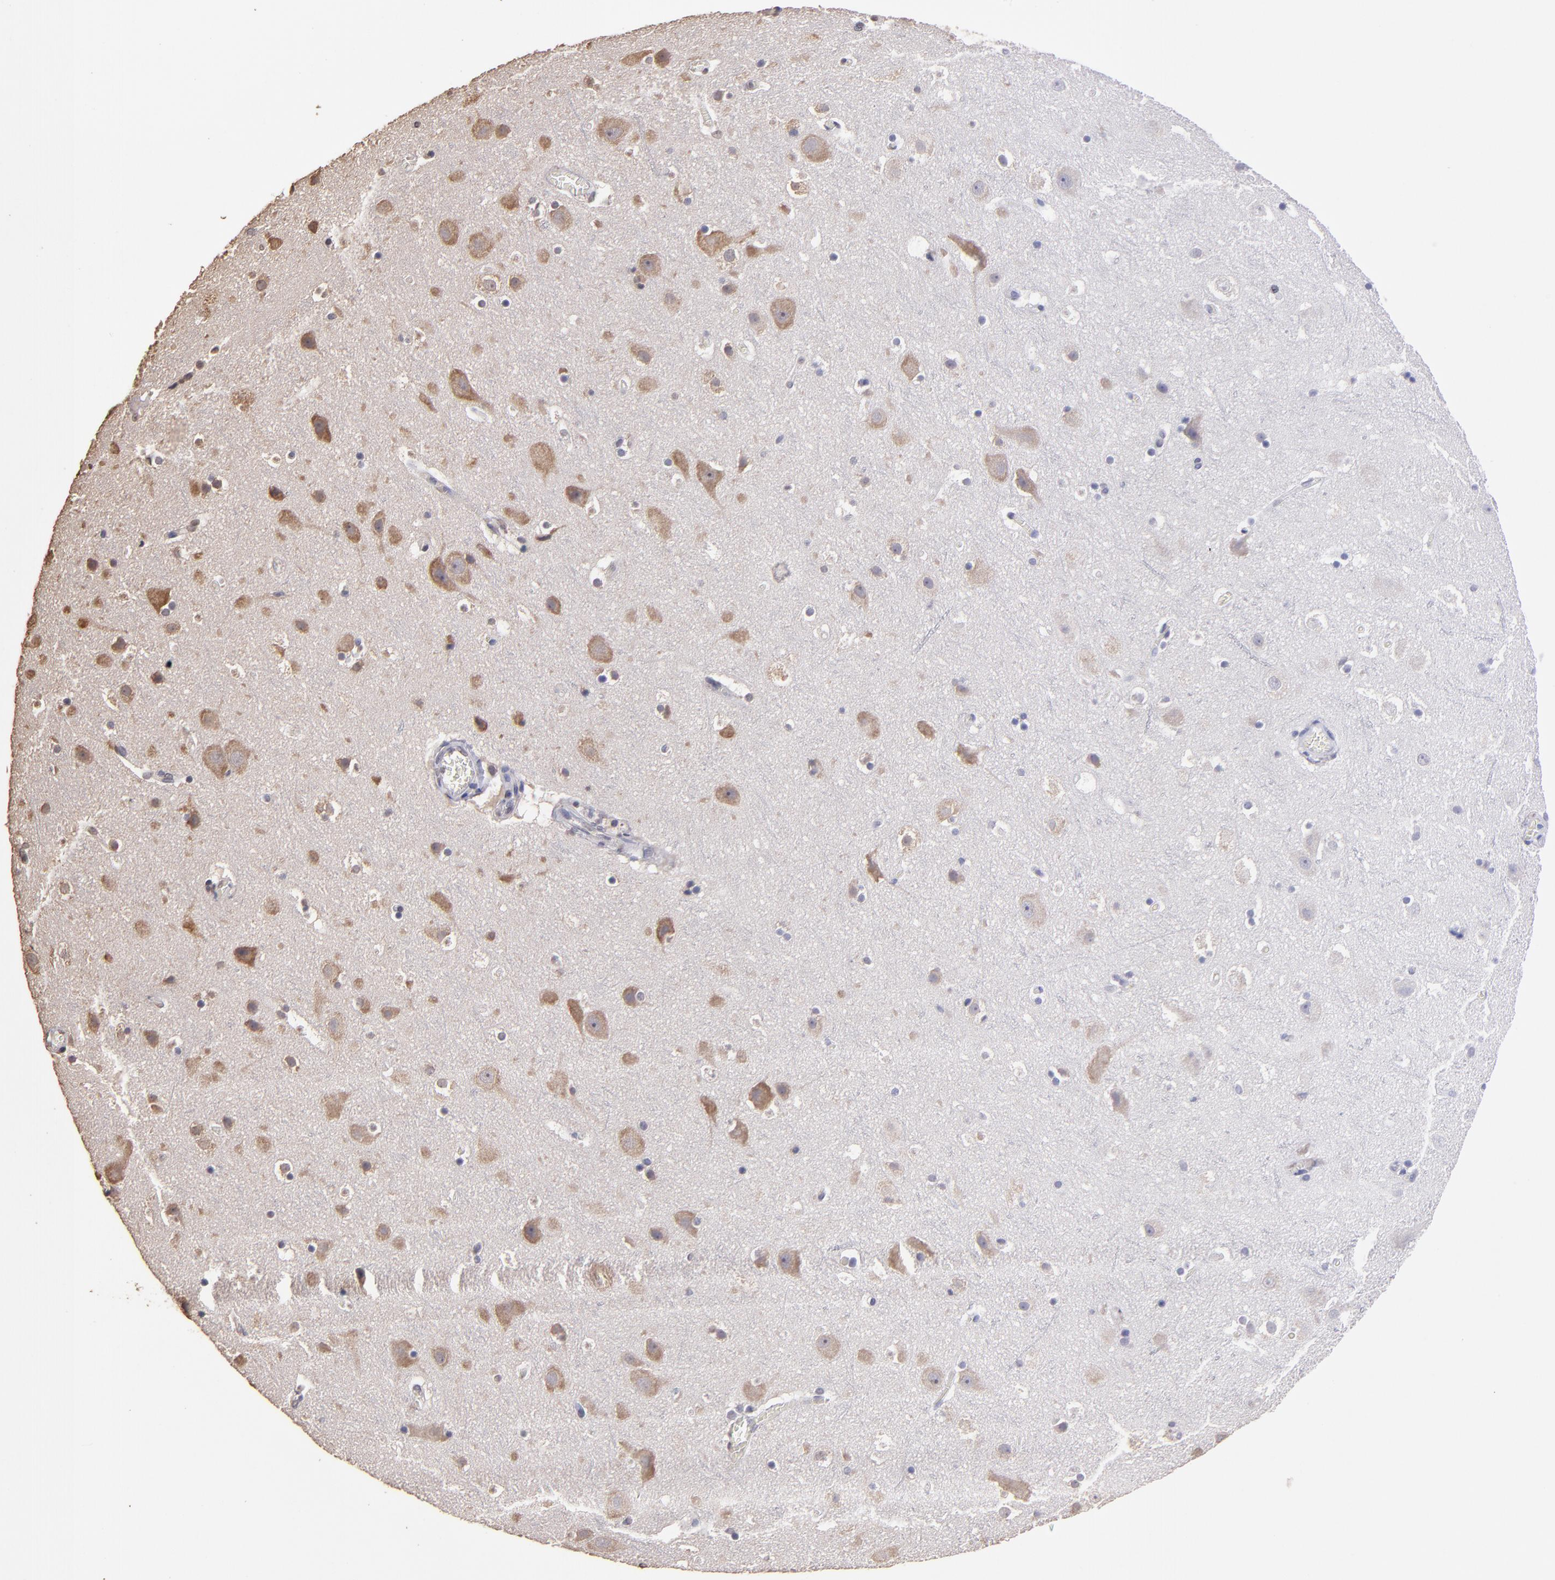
{"staining": {"intensity": "negative", "quantity": "none", "location": "none"}, "tissue": "cerebral cortex", "cell_type": "Endothelial cells", "image_type": "normal", "snomed": [{"axis": "morphology", "description": "Normal tissue, NOS"}, {"axis": "topography", "description": "Cerebral cortex"}], "caption": "This is an immunohistochemistry (IHC) image of unremarkable human cerebral cortex. There is no positivity in endothelial cells.", "gene": "OPHN1", "patient": {"sex": "male", "age": 45}}